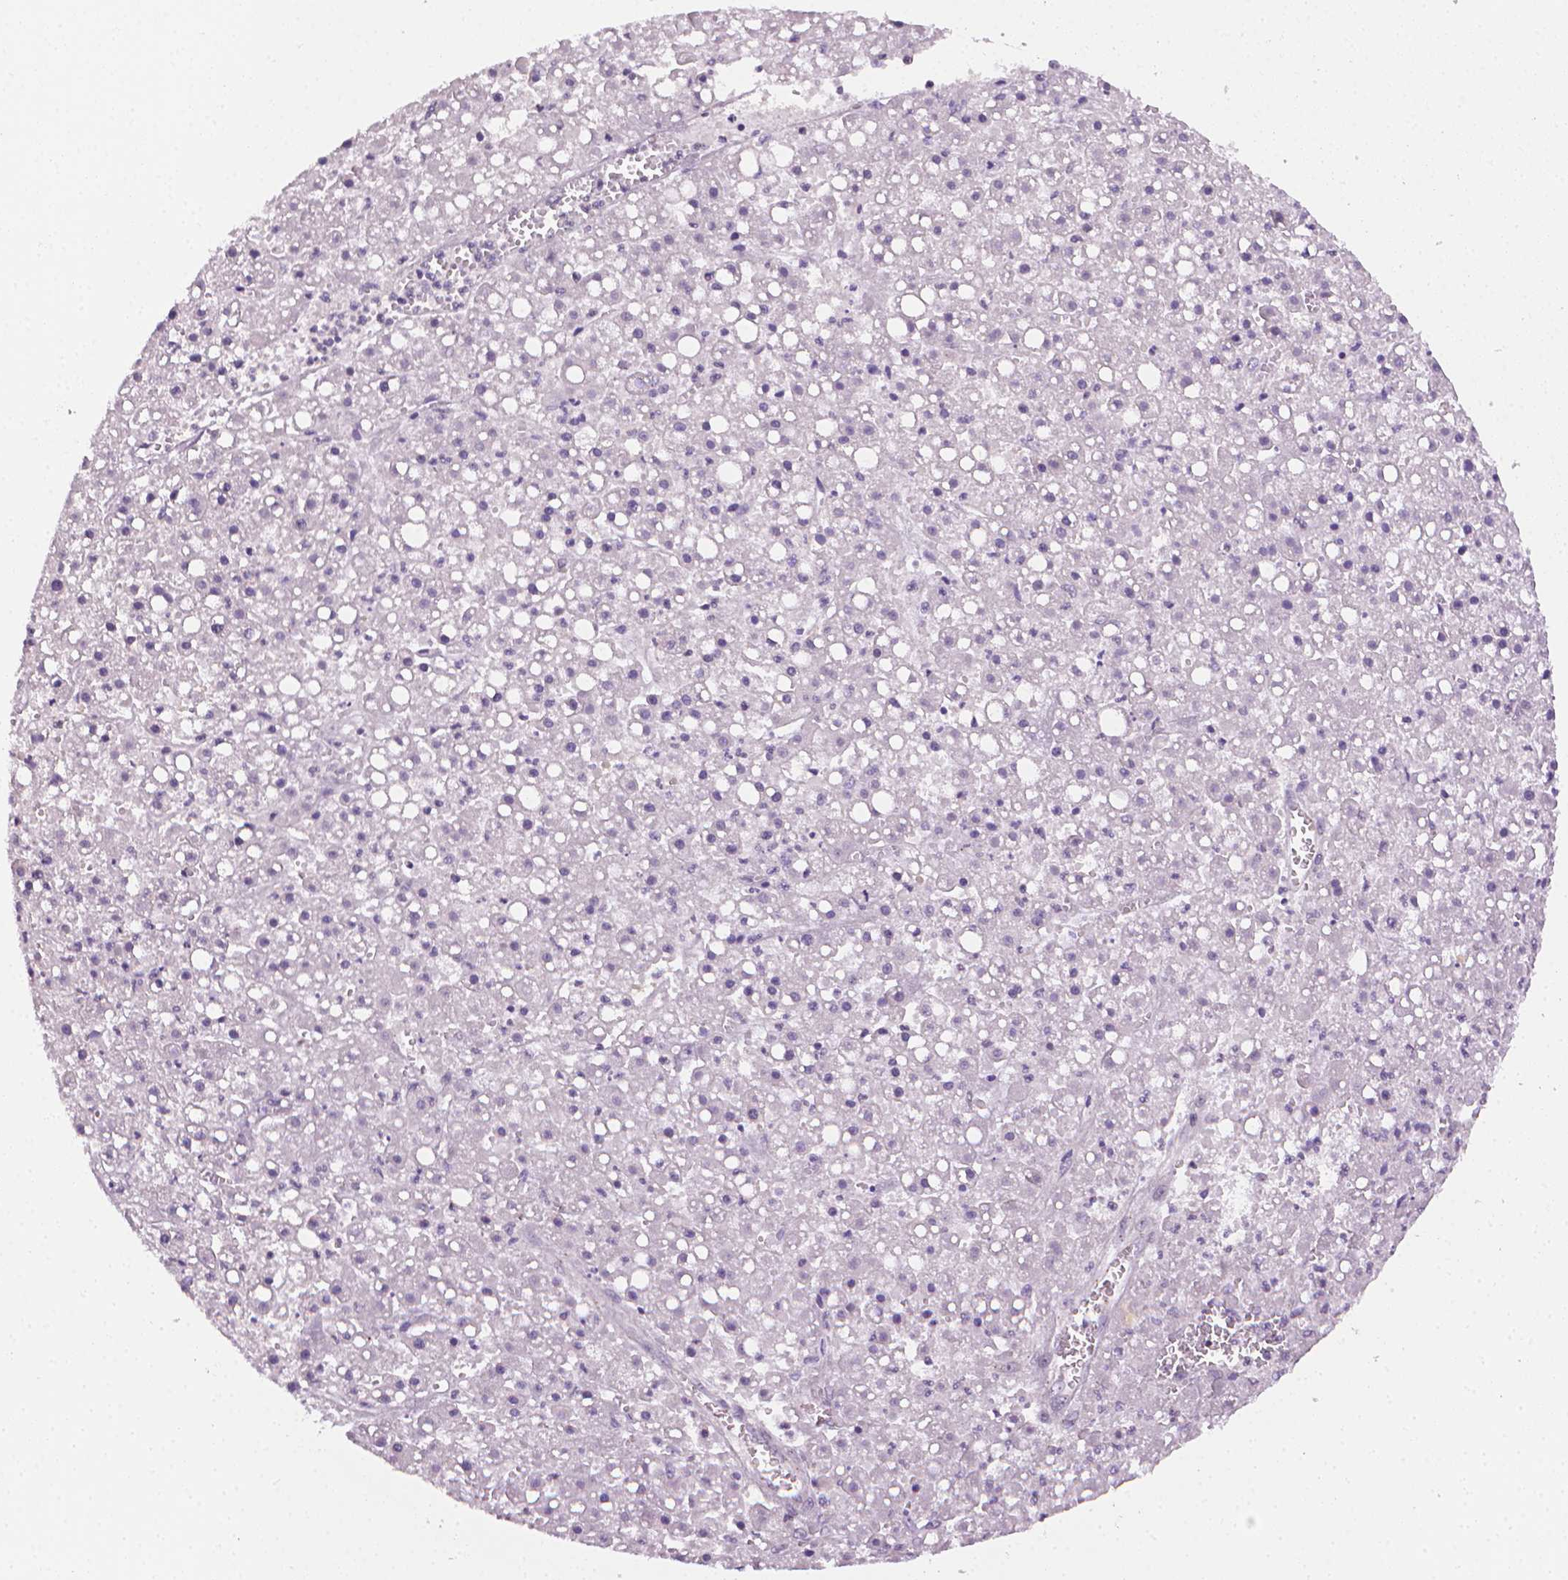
{"staining": {"intensity": "negative", "quantity": "none", "location": "none"}, "tissue": "liver cancer", "cell_type": "Tumor cells", "image_type": "cancer", "snomed": [{"axis": "morphology", "description": "Carcinoma, Hepatocellular, NOS"}, {"axis": "topography", "description": "Liver"}], "caption": "Immunohistochemistry (IHC) of human hepatocellular carcinoma (liver) exhibits no staining in tumor cells.", "gene": "NCAN", "patient": {"sex": "male", "age": 67}}